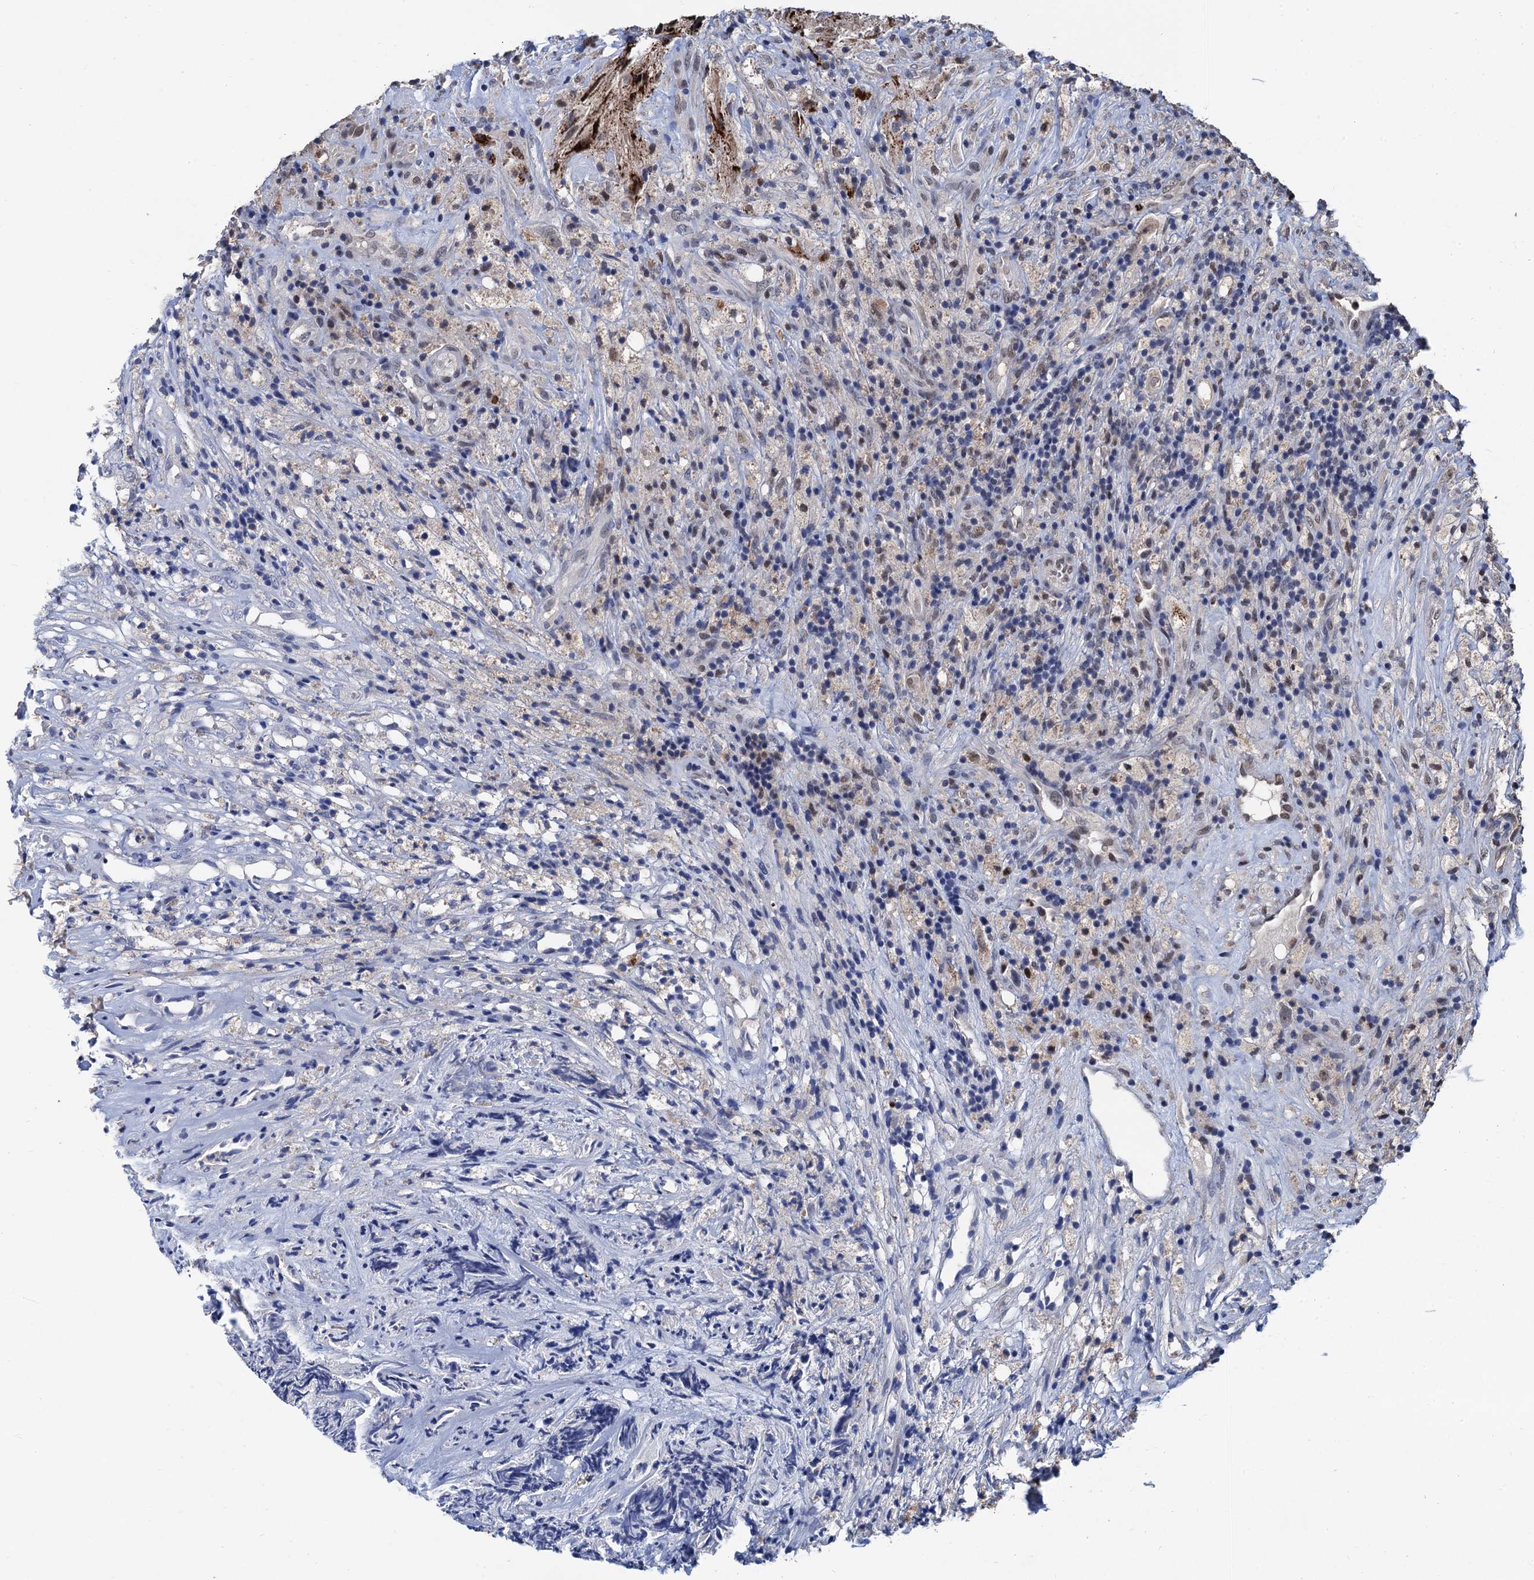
{"staining": {"intensity": "negative", "quantity": "none", "location": "none"}, "tissue": "glioma", "cell_type": "Tumor cells", "image_type": "cancer", "snomed": [{"axis": "morphology", "description": "Glioma, malignant, High grade"}, {"axis": "topography", "description": "Brain"}], "caption": "DAB (3,3'-diaminobenzidine) immunohistochemical staining of malignant glioma (high-grade) exhibits no significant expression in tumor cells. (DAB IHC, high magnification).", "gene": "TSEN34", "patient": {"sex": "male", "age": 69}}